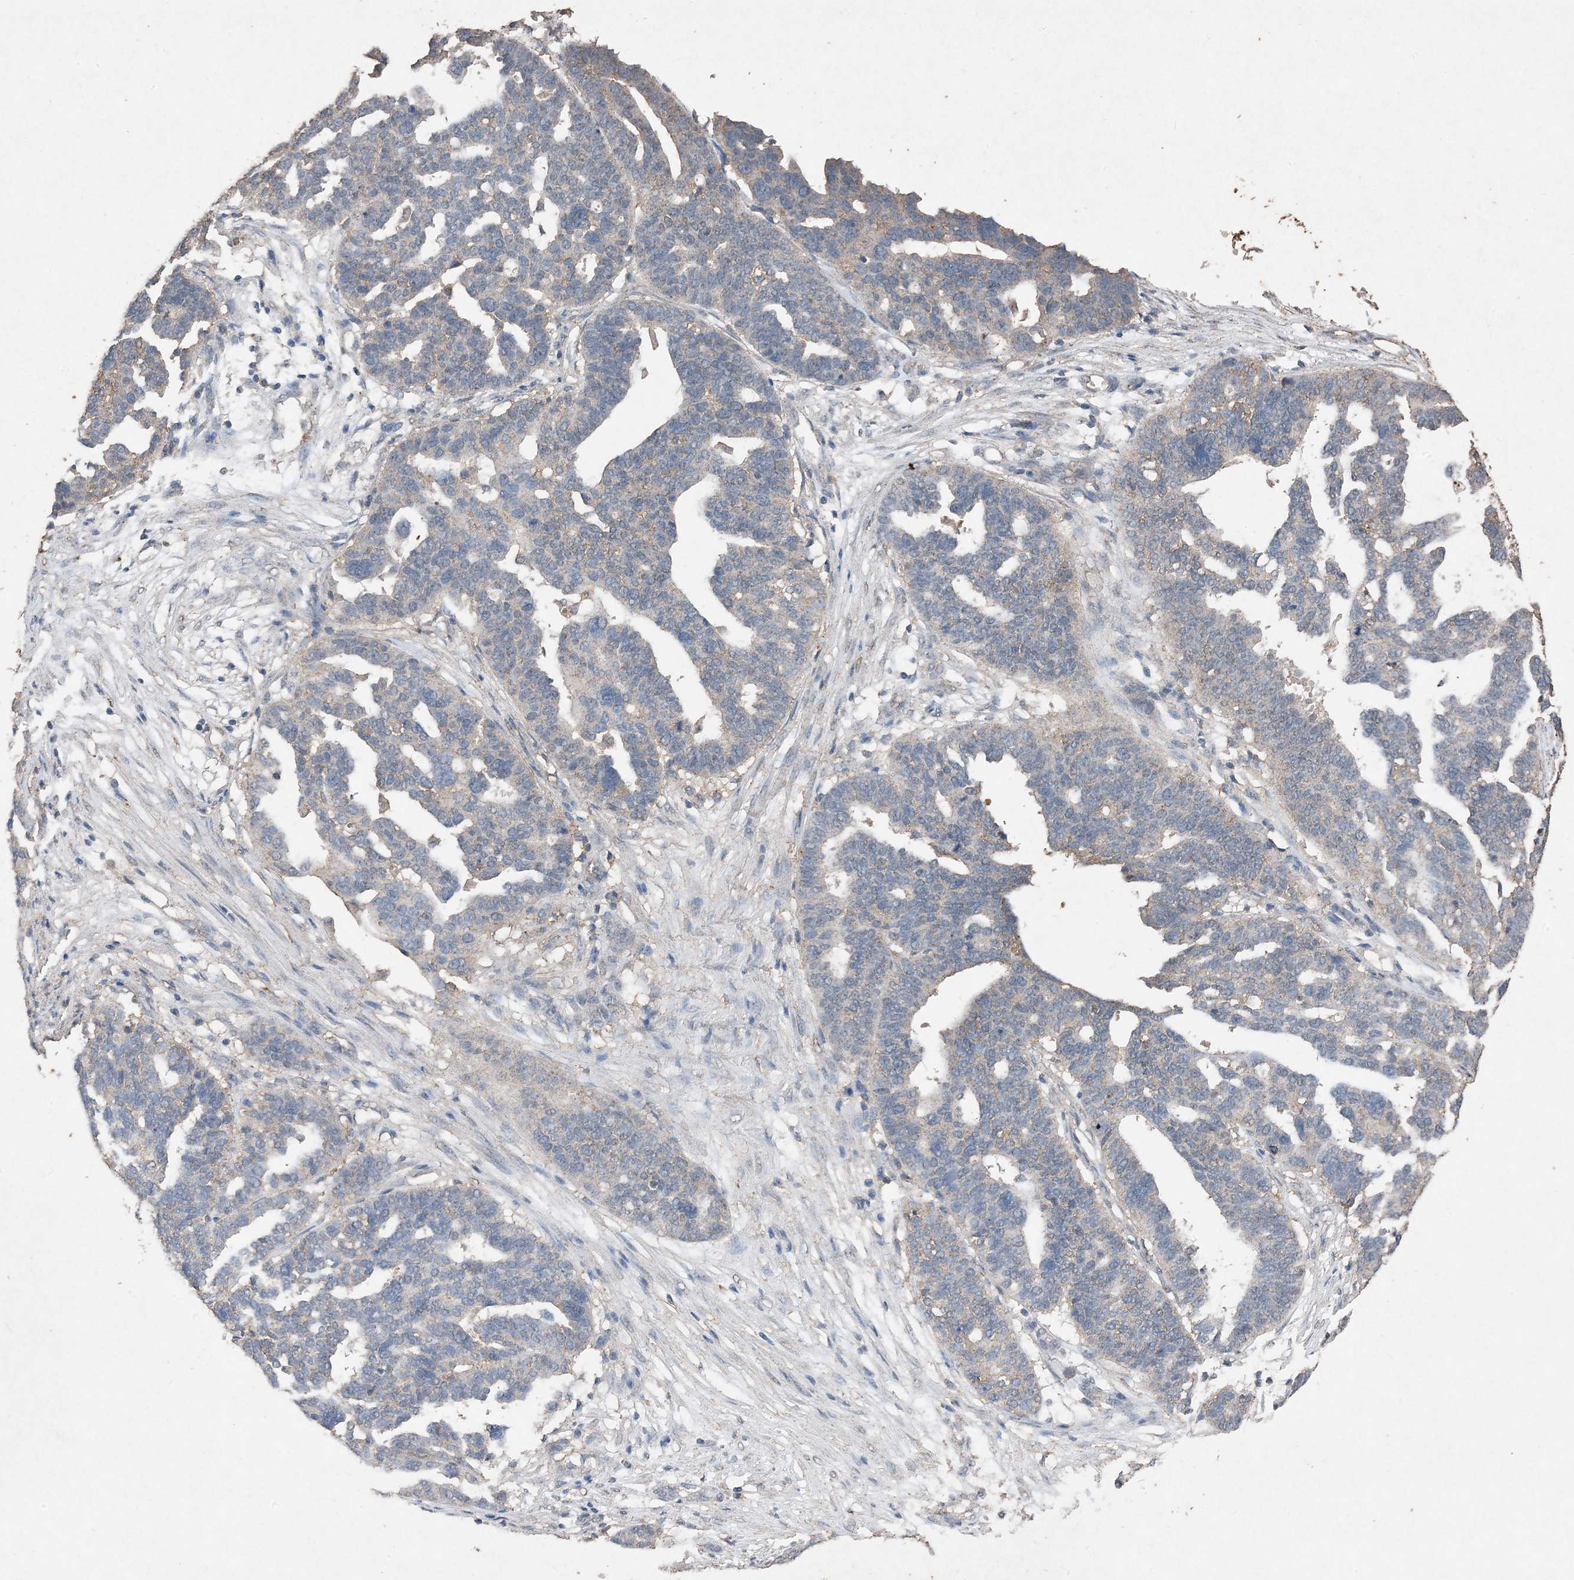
{"staining": {"intensity": "weak", "quantity": "<25%", "location": "cytoplasmic/membranous"}, "tissue": "ovarian cancer", "cell_type": "Tumor cells", "image_type": "cancer", "snomed": [{"axis": "morphology", "description": "Cystadenocarcinoma, serous, NOS"}, {"axis": "topography", "description": "Ovary"}], "caption": "The immunohistochemistry photomicrograph has no significant positivity in tumor cells of ovarian cancer tissue. (DAB (3,3'-diaminobenzidine) IHC, high magnification).", "gene": "FCN3", "patient": {"sex": "female", "age": 59}}